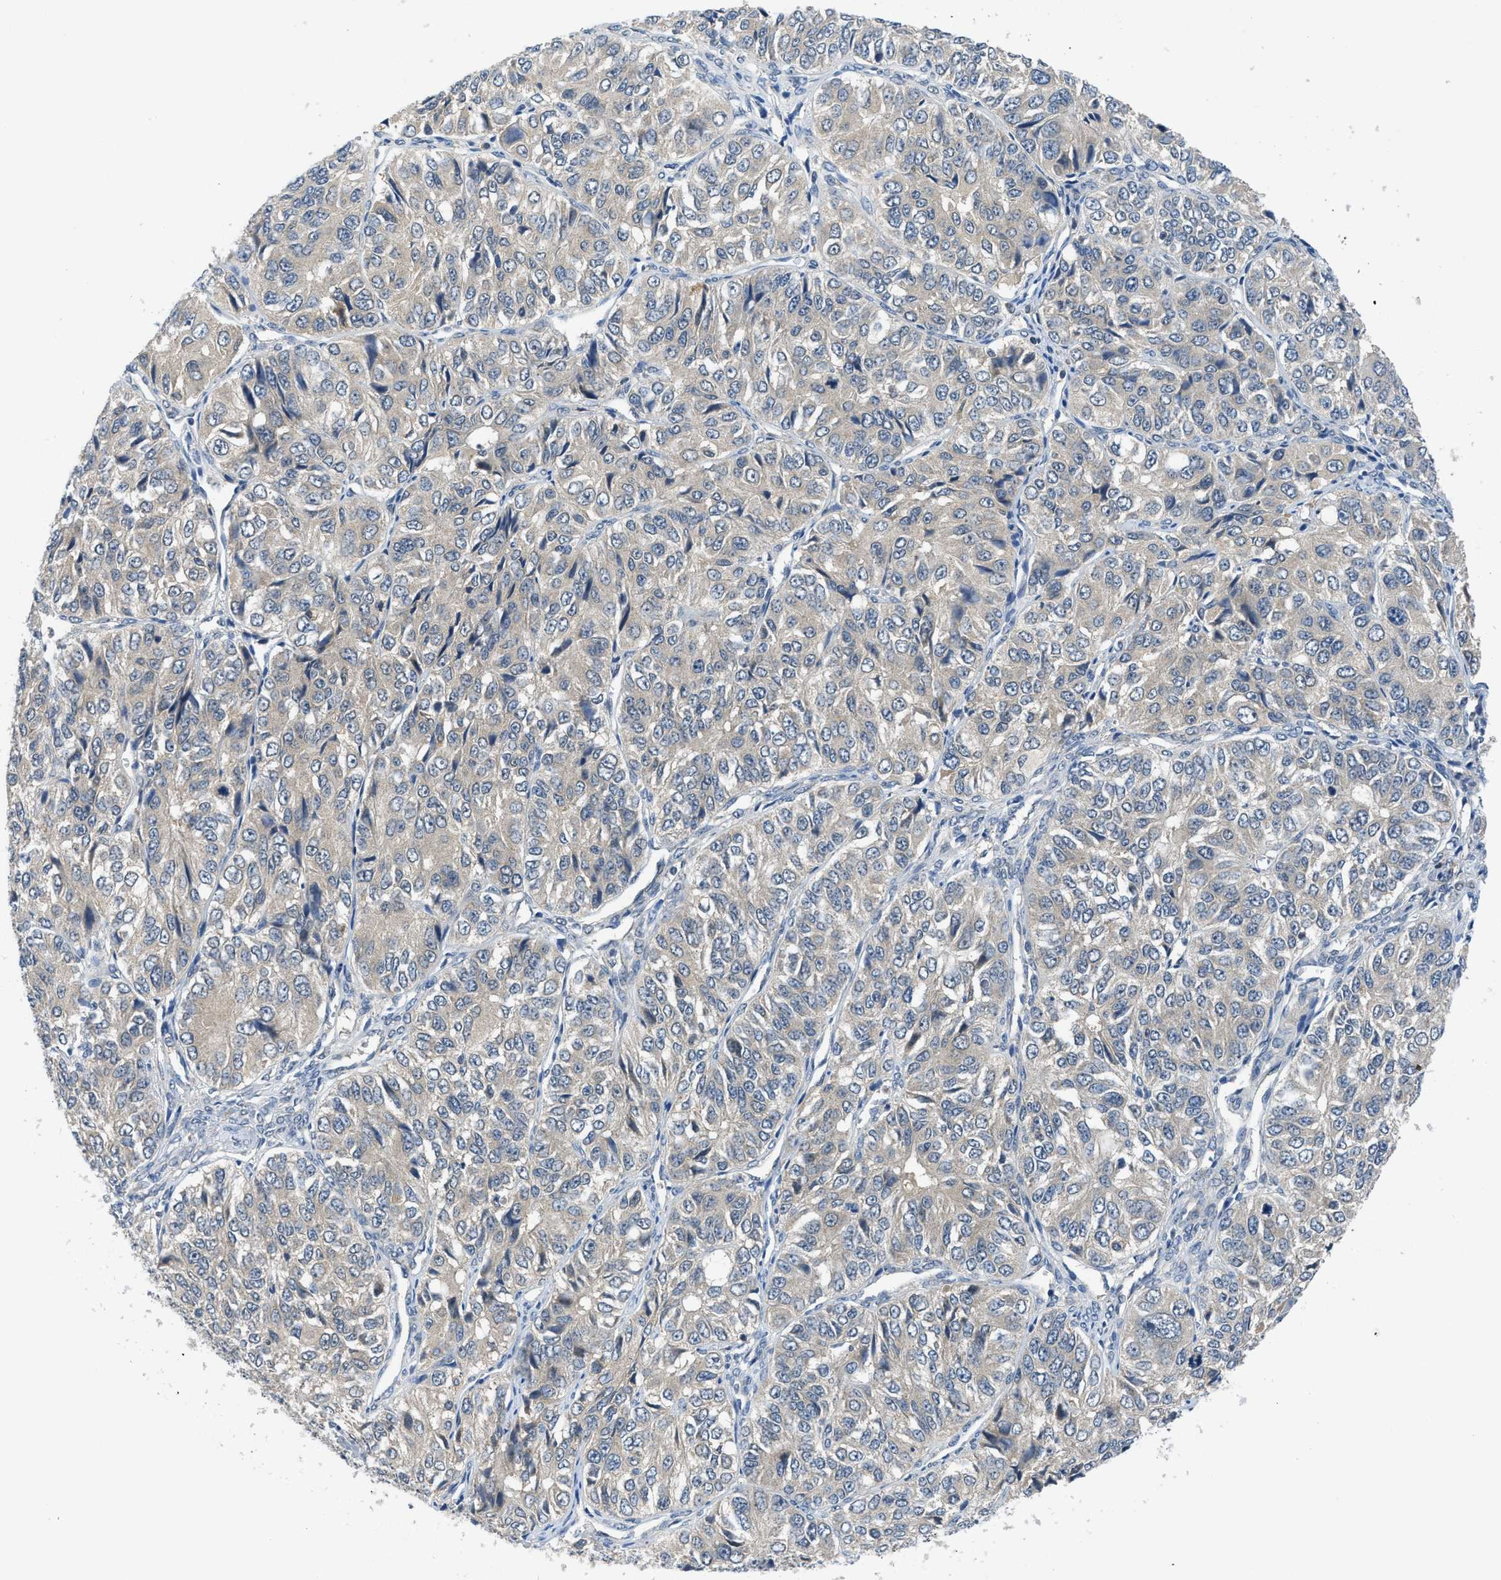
{"staining": {"intensity": "weak", "quantity": ">75%", "location": "cytoplasmic/membranous"}, "tissue": "ovarian cancer", "cell_type": "Tumor cells", "image_type": "cancer", "snomed": [{"axis": "morphology", "description": "Carcinoma, endometroid"}, {"axis": "topography", "description": "Ovary"}], "caption": "Immunohistochemical staining of ovarian endometroid carcinoma reveals weak cytoplasmic/membranous protein expression in about >75% of tumor cells. Using DAB (3,3'-diaminobenzidine) (brown) and hematoxylin (blue) stains, captured at high magnification using brightfield microscopy.", "gene": "PDE7A", "patient": {"sex": "female", "age": 51}}